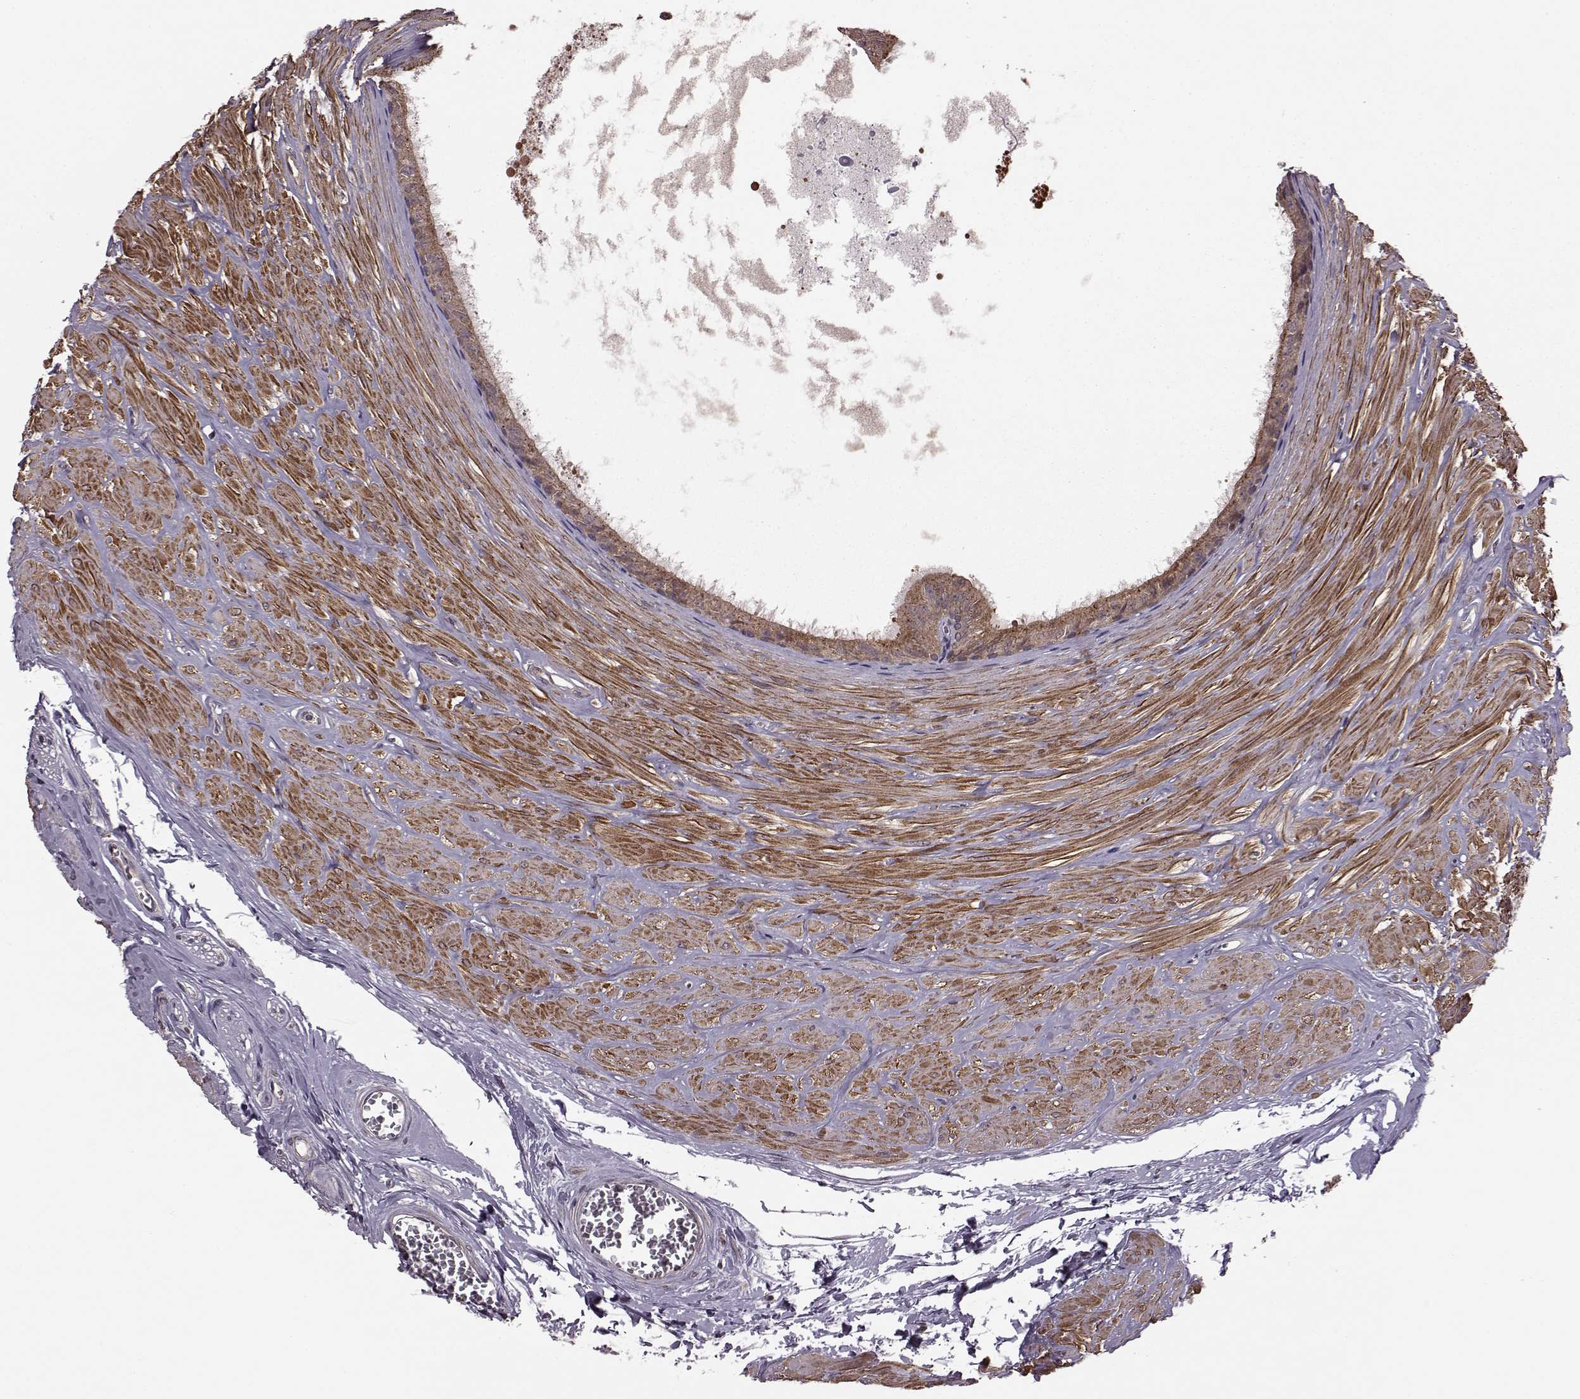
{"staining": {"intensity": "moderate", "quantity": ">75%", "location": "cytoplasmic/membranous"}, "tissue": "epididymis", "cell_type": "Glandular cells", "image_type": "normal", "snomed": [{"axis": "morphology", "description": "Normal tissue, NOS"}, {"axis": "topography", "description": "Epididymis"}], "caption": "Moderate cytoplasmic/membranous staining for a protein is present in approximately >75% of glandular cells of benign epididymis using immunohistochemistry (IHC).", "gene": "FNIP2", "patient": {"sex": "male", "age": 37}}